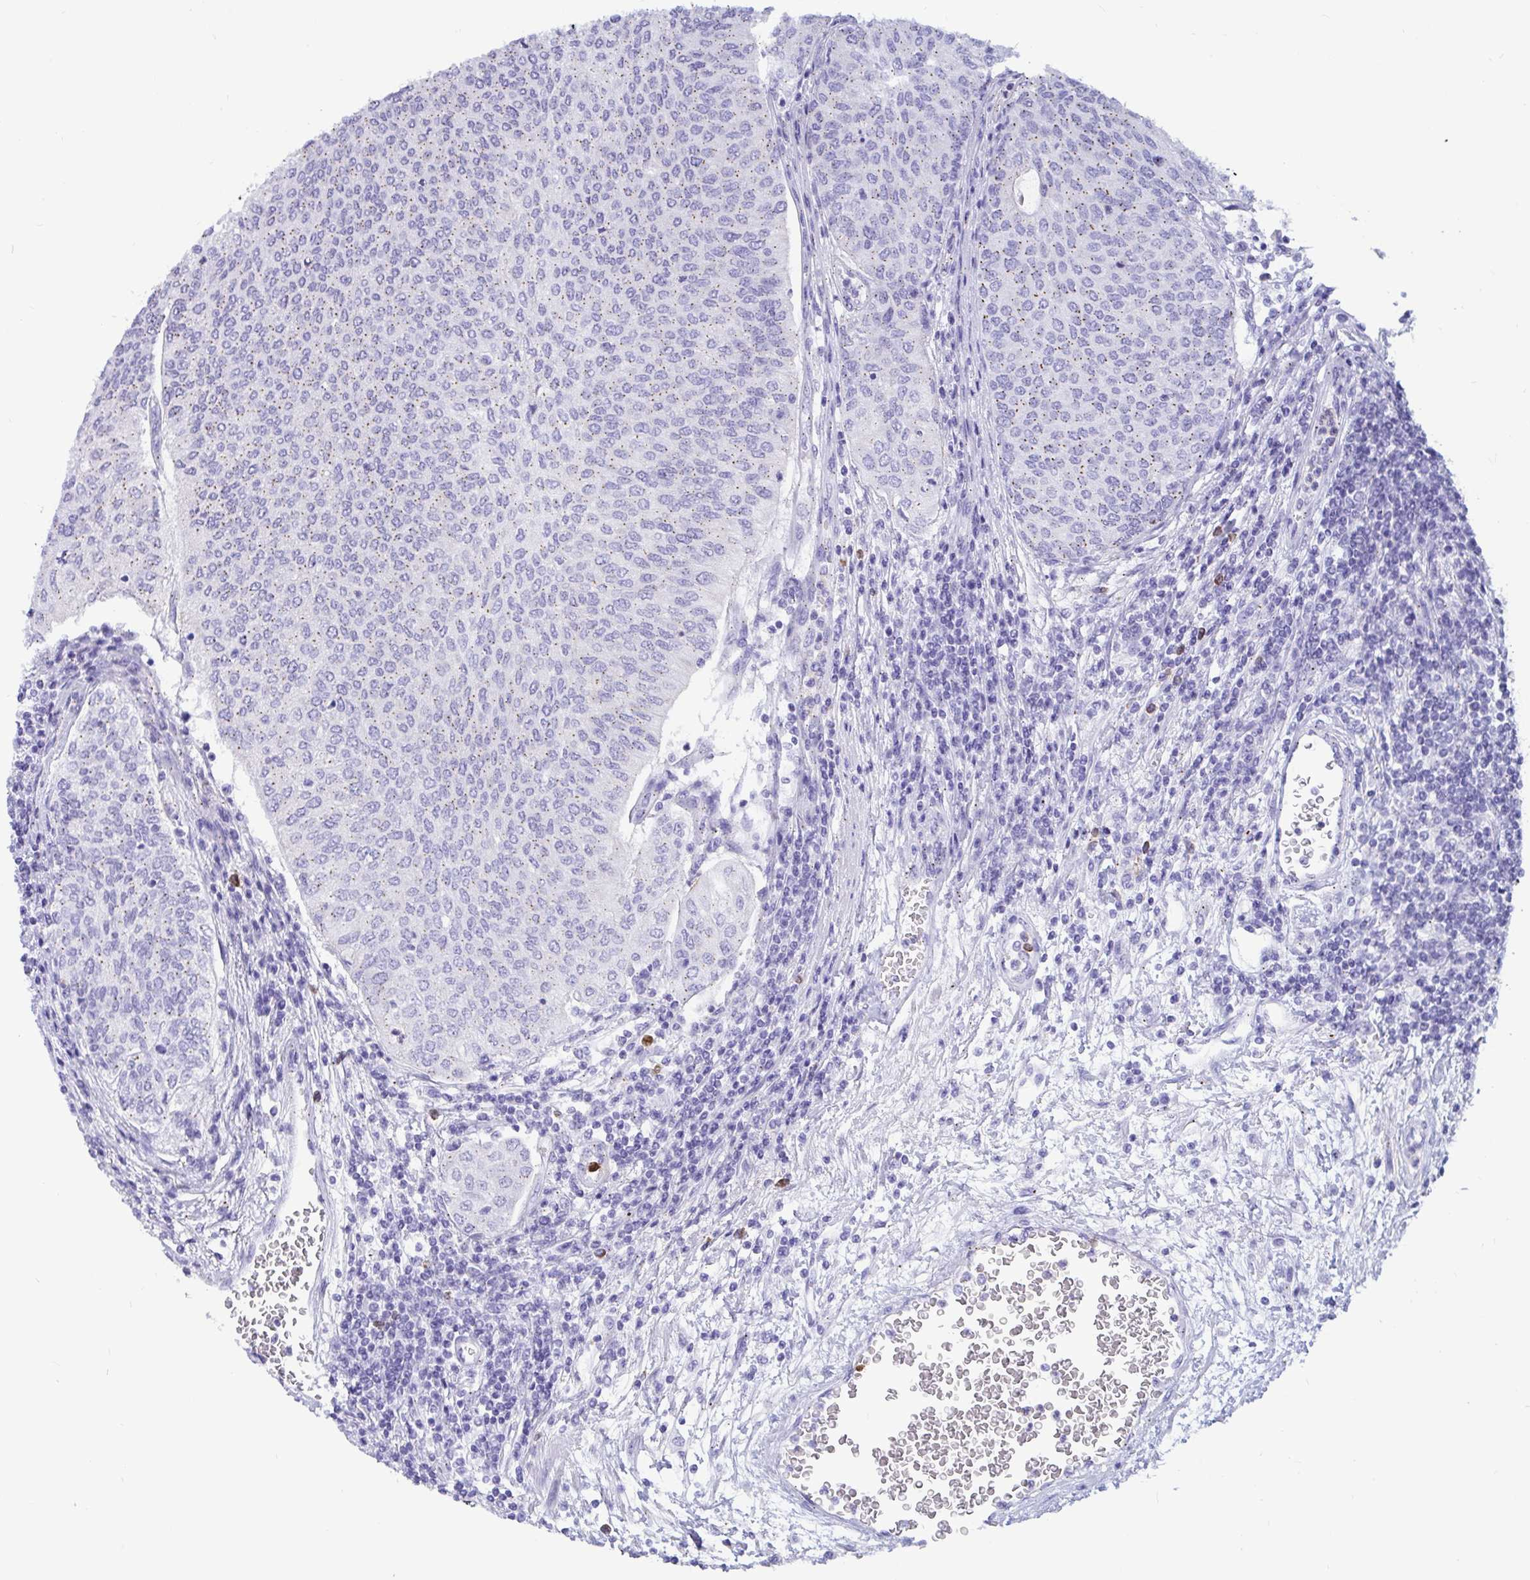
{"staining": {"intensity": "weak", "quantity": "25%-75%", "location": "cytoplasmic/membranous"}, "tissue": "urothelial cancer", "cell_type": "Tumor cells", "image_type": "cancer", "snomed": [{"axis": "morphology", "description": "Urothelial carcinoma, High grade"}, {"axis": "topography", "description": "Urinary bladder"}], "caption": "This is an image of immunohistochemistry staining of urothelial cancer, which shows weak expression in the cytoplasmic/membranous of tumor cells.", "gene": "RNASE3", "patient": {"sex": "female", "age": 79}}